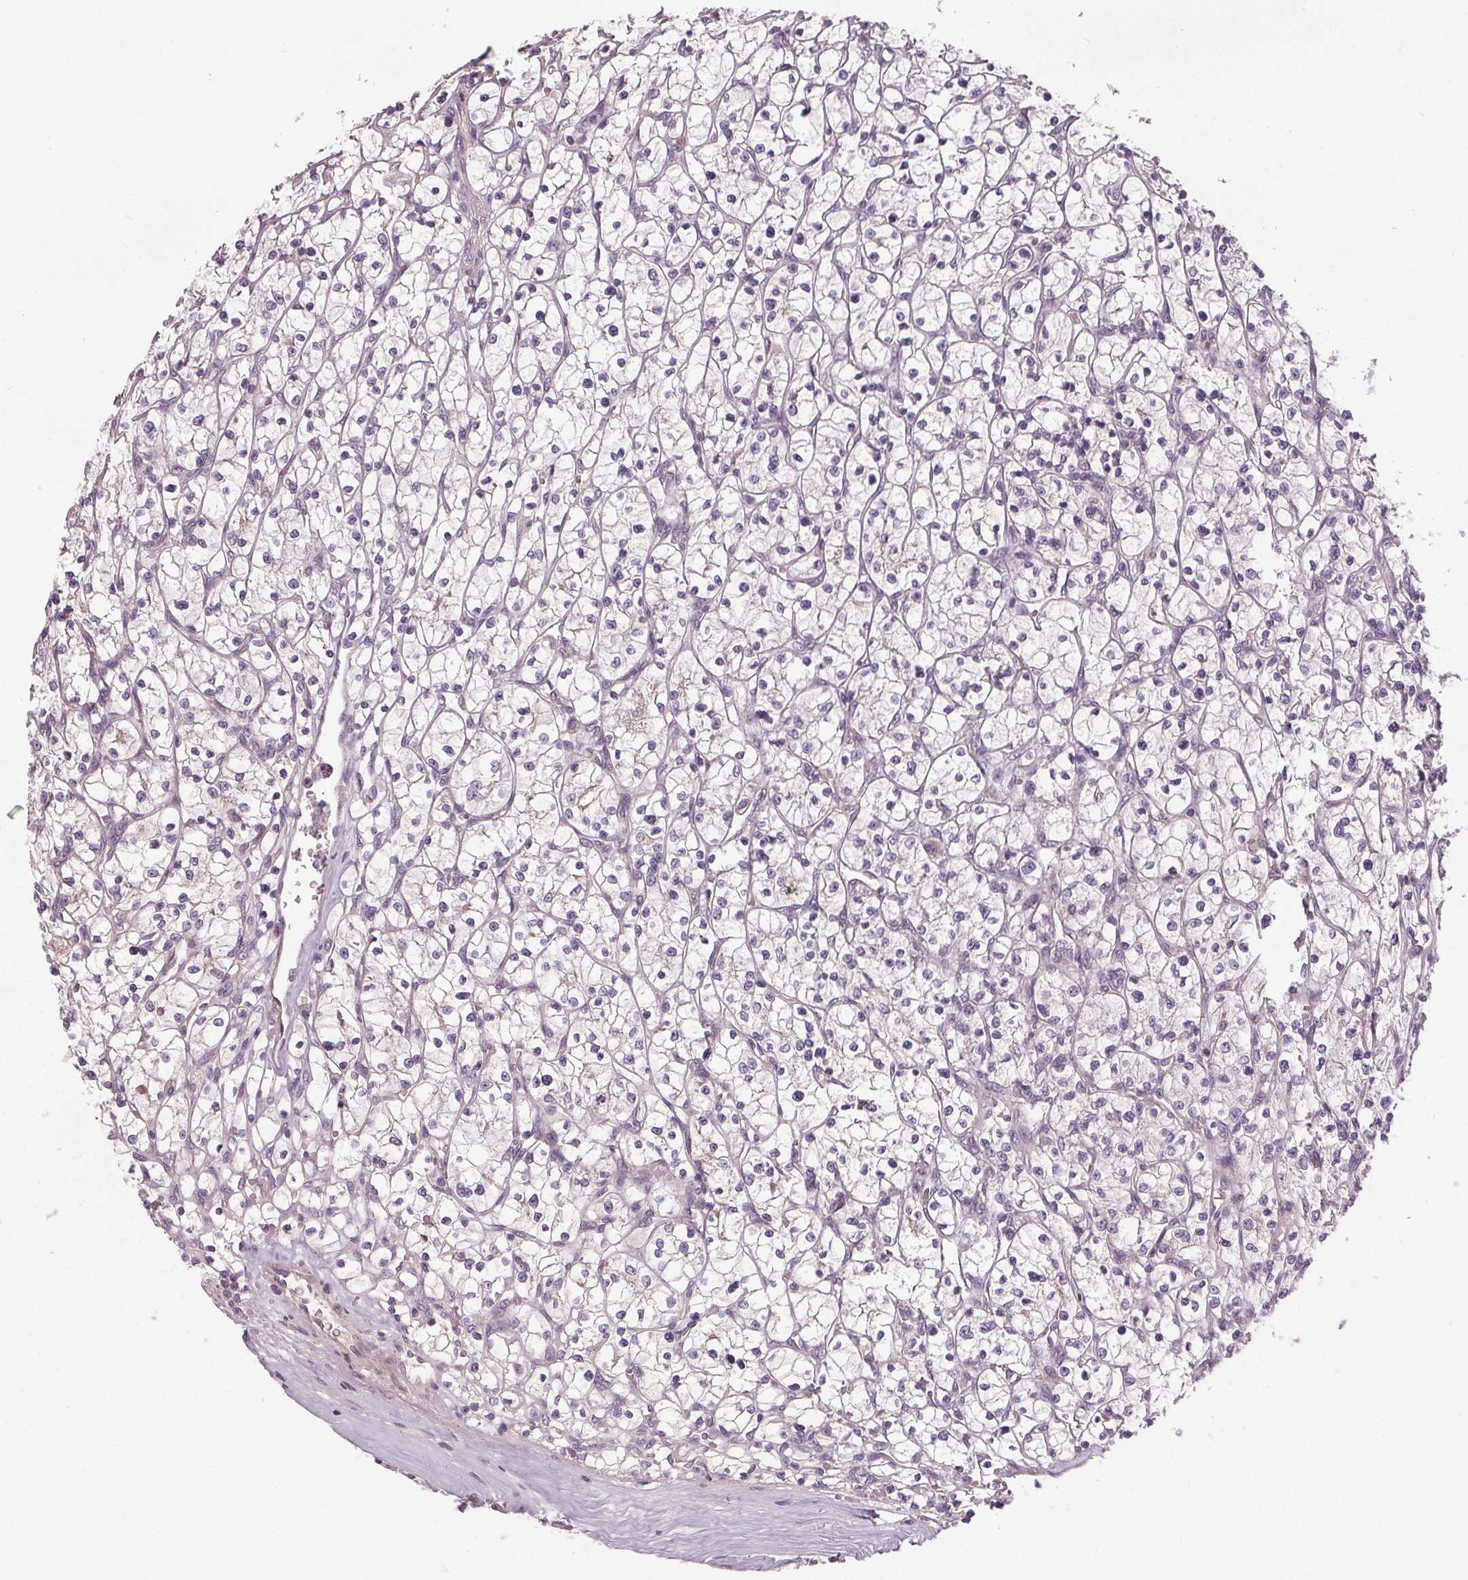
{"staining": {"intensity": "negative", "quantity": "none", "location": "none"}, "tissue": "renal cancer", "cell_type": "Tumor cells", "image_type": "cancer", "snomed": [{"axis": "morphology", "description": "Adenocarcinoma, NOS"}, {"axis": "topography", "description": "Kidney"}], "caption": "Immunohistochemistry histopathology image of neoplastic tissue: renal adenocarcinoma stained with DAB (3,3'-diaminobenzidine) displays no significant protein staining in tumor cells.", "gene": "PDGFD", "patient": {"sex": "female", "age": 64}}